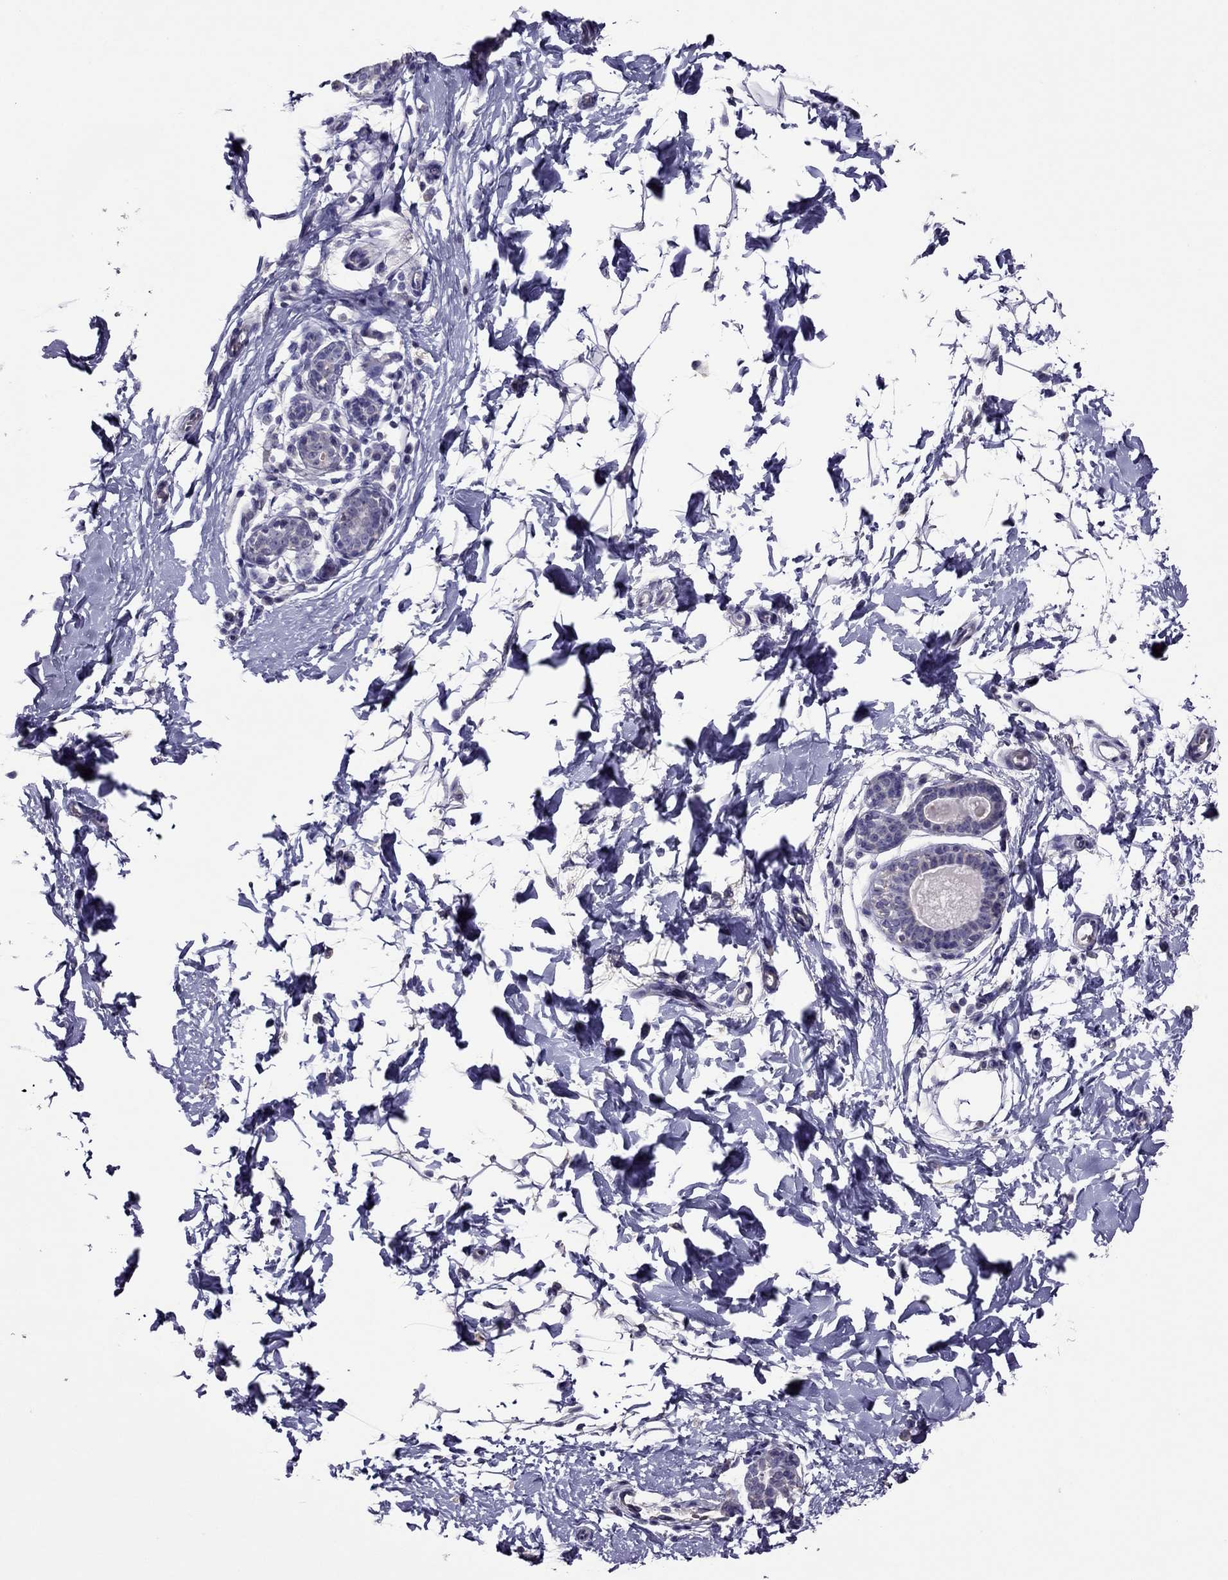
{"staining": {"intensity": "negative", "quantity": "none", "location": "none"}, "tissue": "breast", "cell_type": "Adipocytes", "image_type": "normal", "snomed": [{"axis": "morphology", "description": "Normal tissue, NOS"}, {"axis": "topography", "description": "Breast"}], "caption": "IHC image of normal breast stained for a protein (brown), which exhibits no staining in adipocytes. (Brightfield microscopy of DAB (3,3'-diaminobenzidine) immunohistochemistry (IHC) at high magnification).", "gene": "LRRC46", "patient": {"sex": "female", "age": 37}}